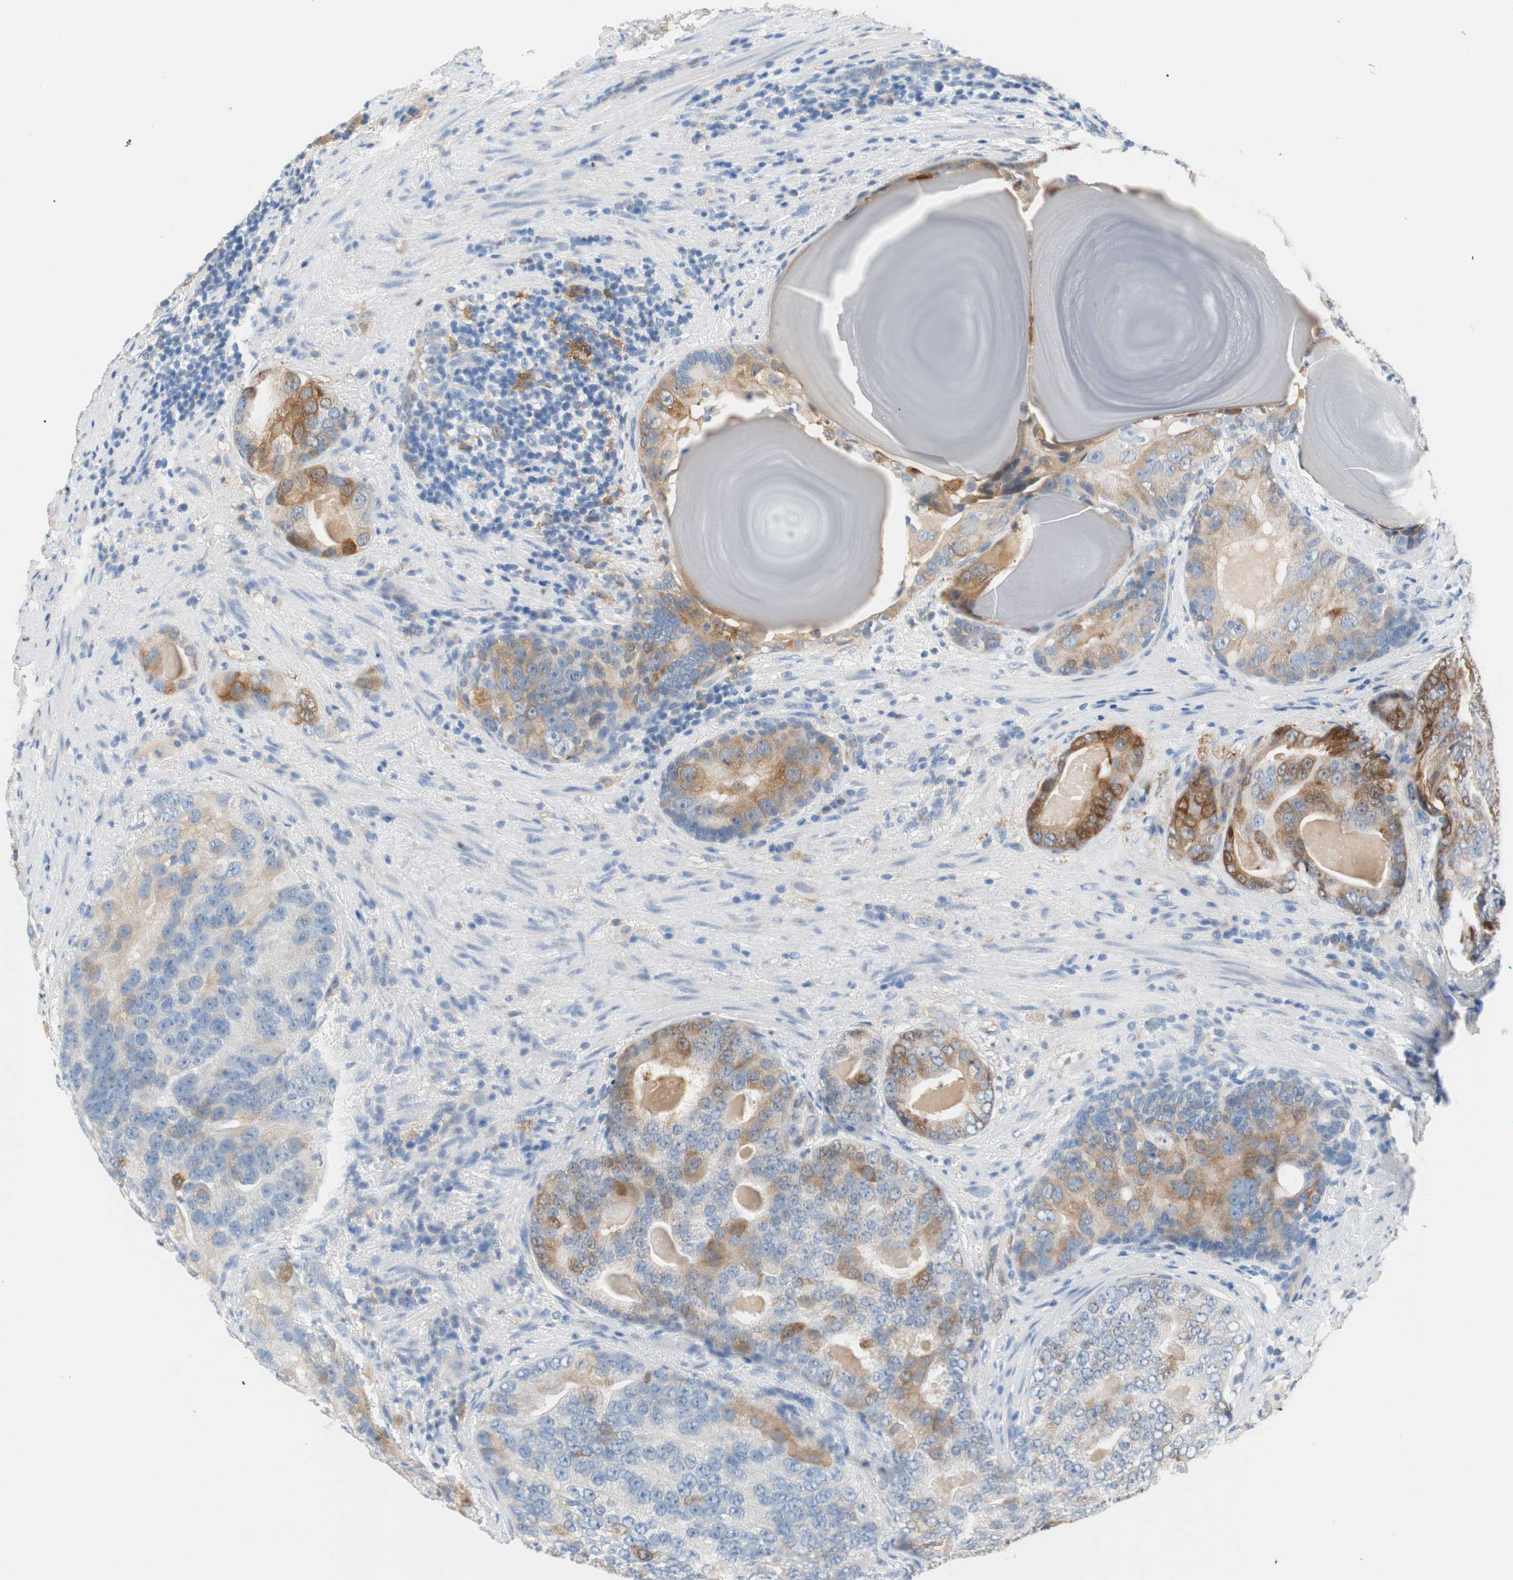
{"staining": {"intensity": "moderate", "quantity": "25%-75%", "location": "cytoplasmic/membranous"}, "tissue": "prostate cancer", "cell_type": "Tumor cells", "image_type": "cancer", "snomed": [{"axis": "morphology", "description": "Adenocarcinoma, High grade"}, {"axis": "topography", "description": "Prostate"}], "caption": "High-magnification brightfield microscopy of high-grade adenocarcinoma (prostate) stained with DAB (brown) and counterstained with hematoxylin (blue). tumor cells exhibit moderate cytoplasmic/membranous staining is seen in about25%-75% of cells. (DAB IHC, brown staining for protein, blue staining for nuclei).", "gene": "GLUL", "patient": {"sex": "male", "age": 66}}